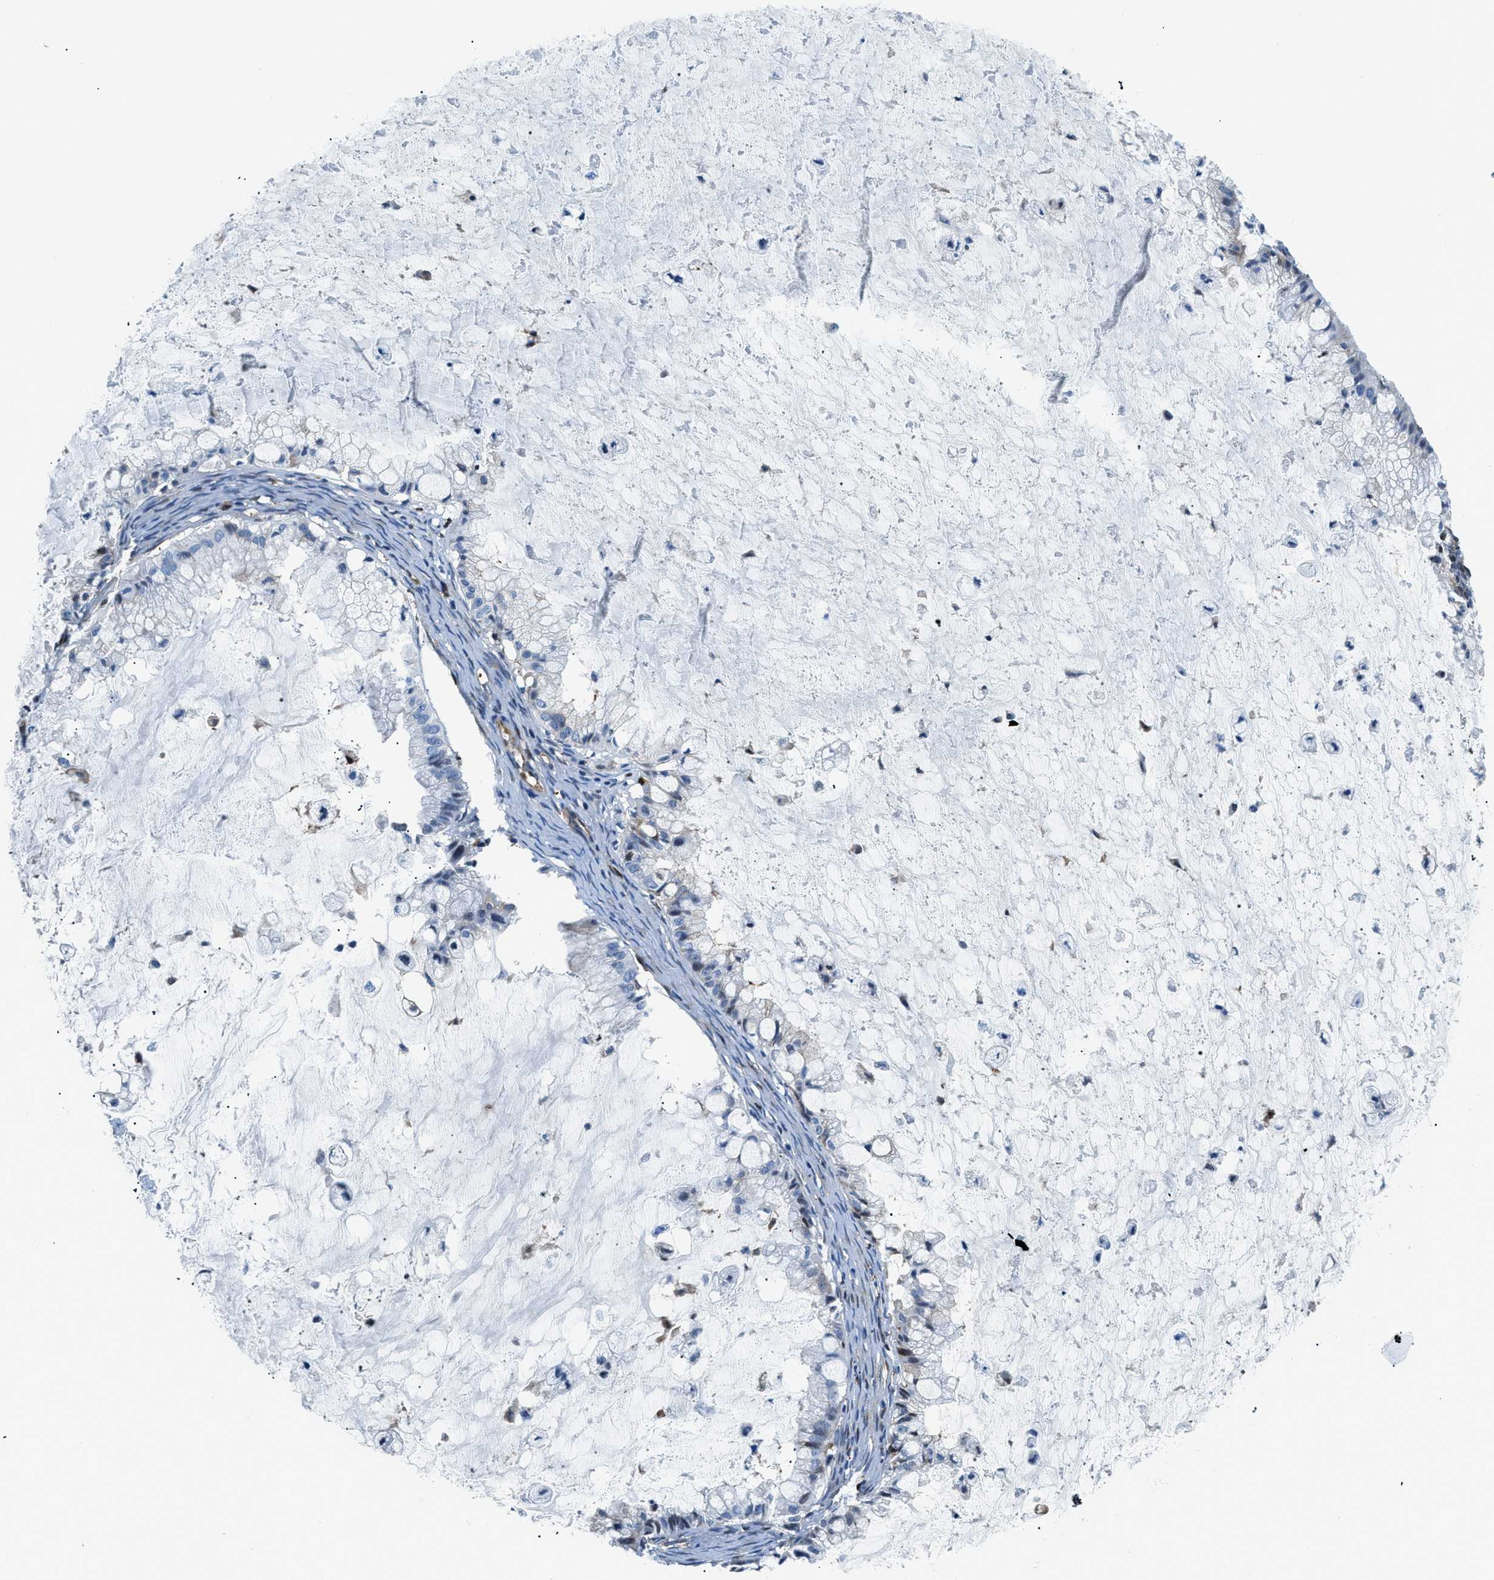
{"staining": {"intensity": "weak", "quantity": "<25%", "location": "cytoplasmic/membranous,nuclear"}, "tissue": "ovarian cancer", "cell_type": "Tumor cells", "image_type": "cancer", "snomed": [{"axis": "morphology", "description": "Cystadenocarcinoma, mucinous, NOS"}, {"axis": "topography", "description": "Ovary"}], "caption": "There is no significant expression in tumor cells of ovarian cancer (mucinous cystadenocarcinoma).", "gene": "YWHAE", "patient": {"sex": "female", "age": 57}}